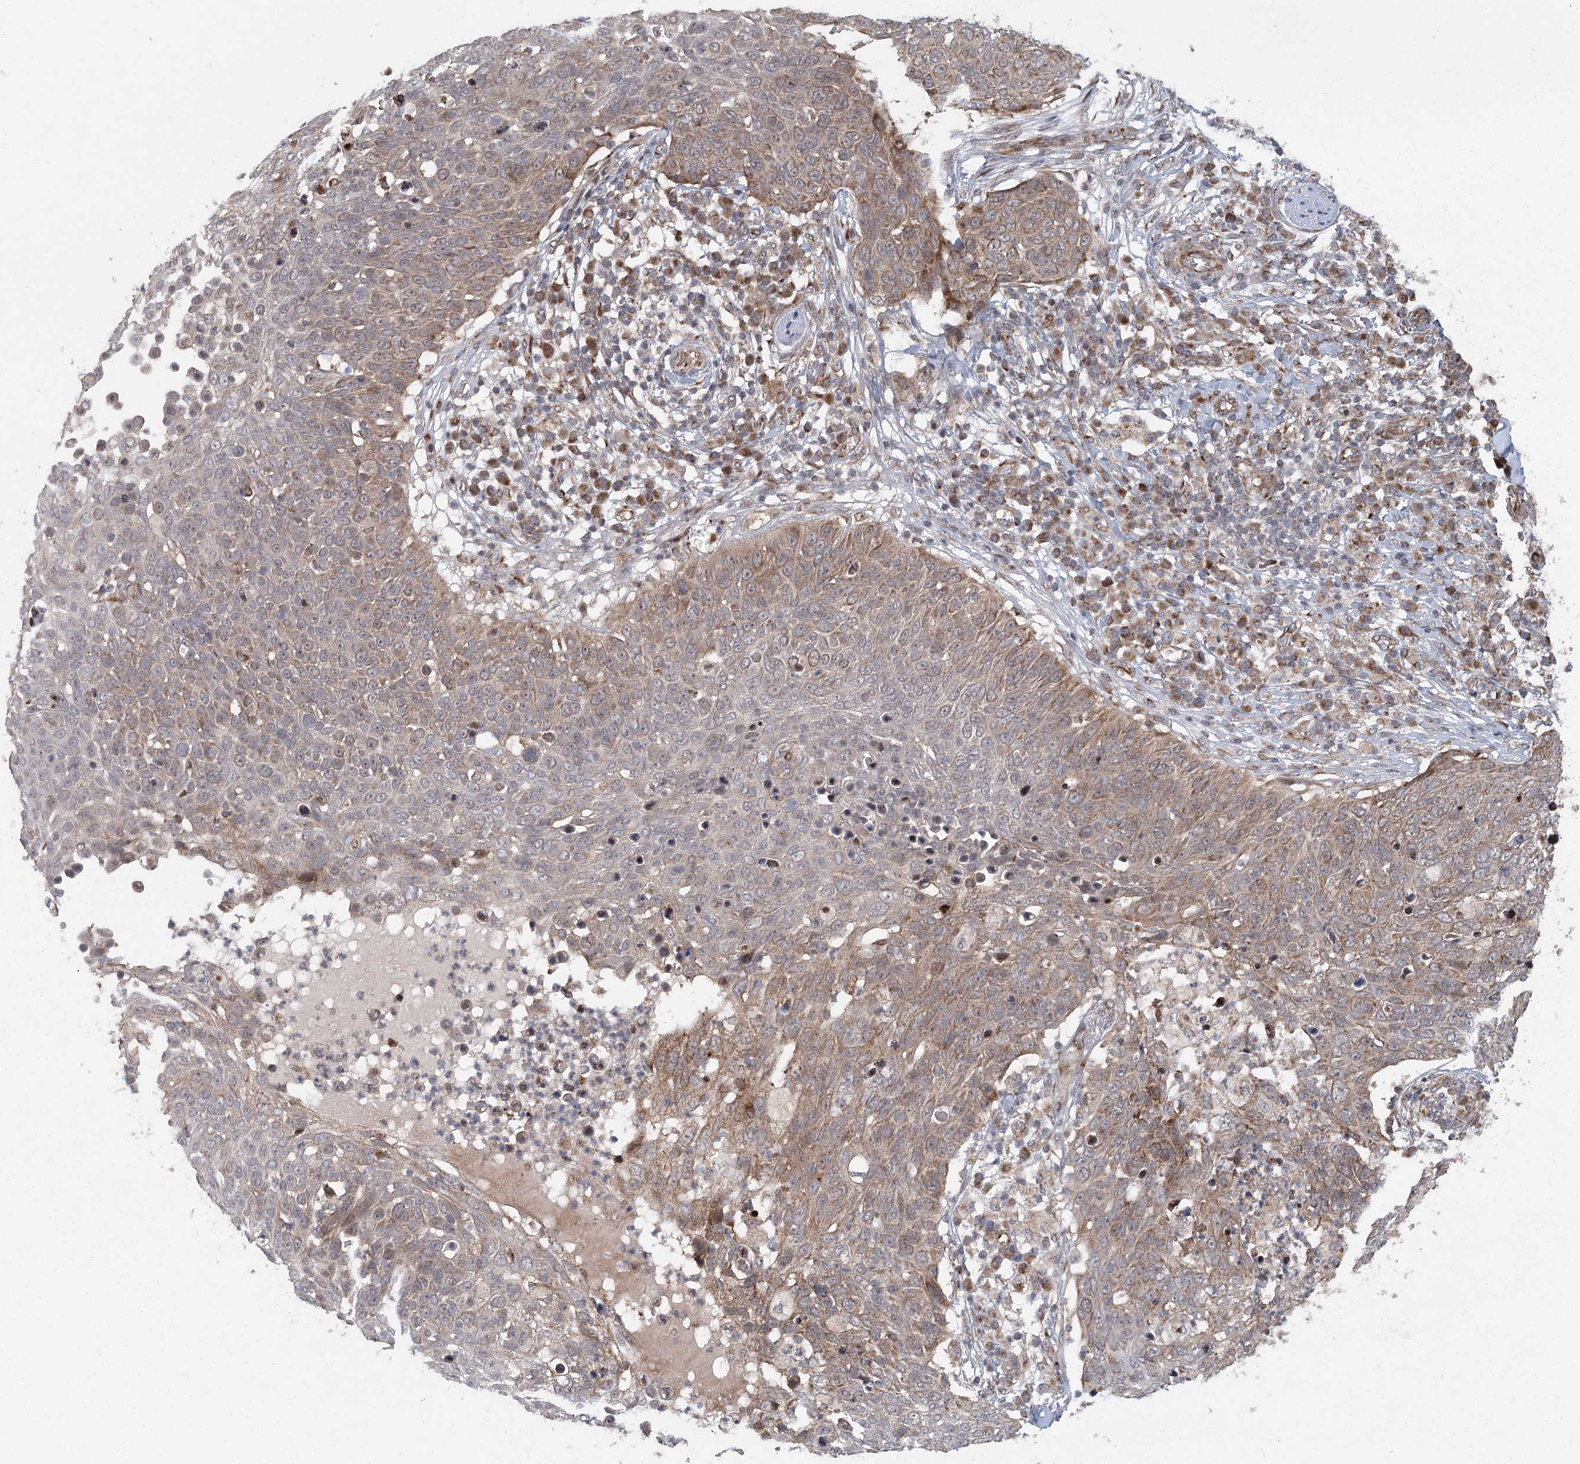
{"staining": {"intensity": "weak", "quantity": ">75%", "location": "cytoplasmic/membranous"}, "tissue": "skin cancer", "cell_type": "Tumor cells", "image_type": "cancer", "snomed": [{"axis": "morphology", "description": "Squamous cell carcinoma in situ, NOS"}, {"axis": "morphology", "description": "Squamous cell carcinoma, NOS"}, {"axis": "topography", "description": "Skin"}], "caption": "Skin cancer stained for a protein (brown) reveals weak cytoplasmic/membranous positive expression in approximately >75% of tumor cells.", "gene": "IFT46", "patient": {"sex": "male", "age": 93}}